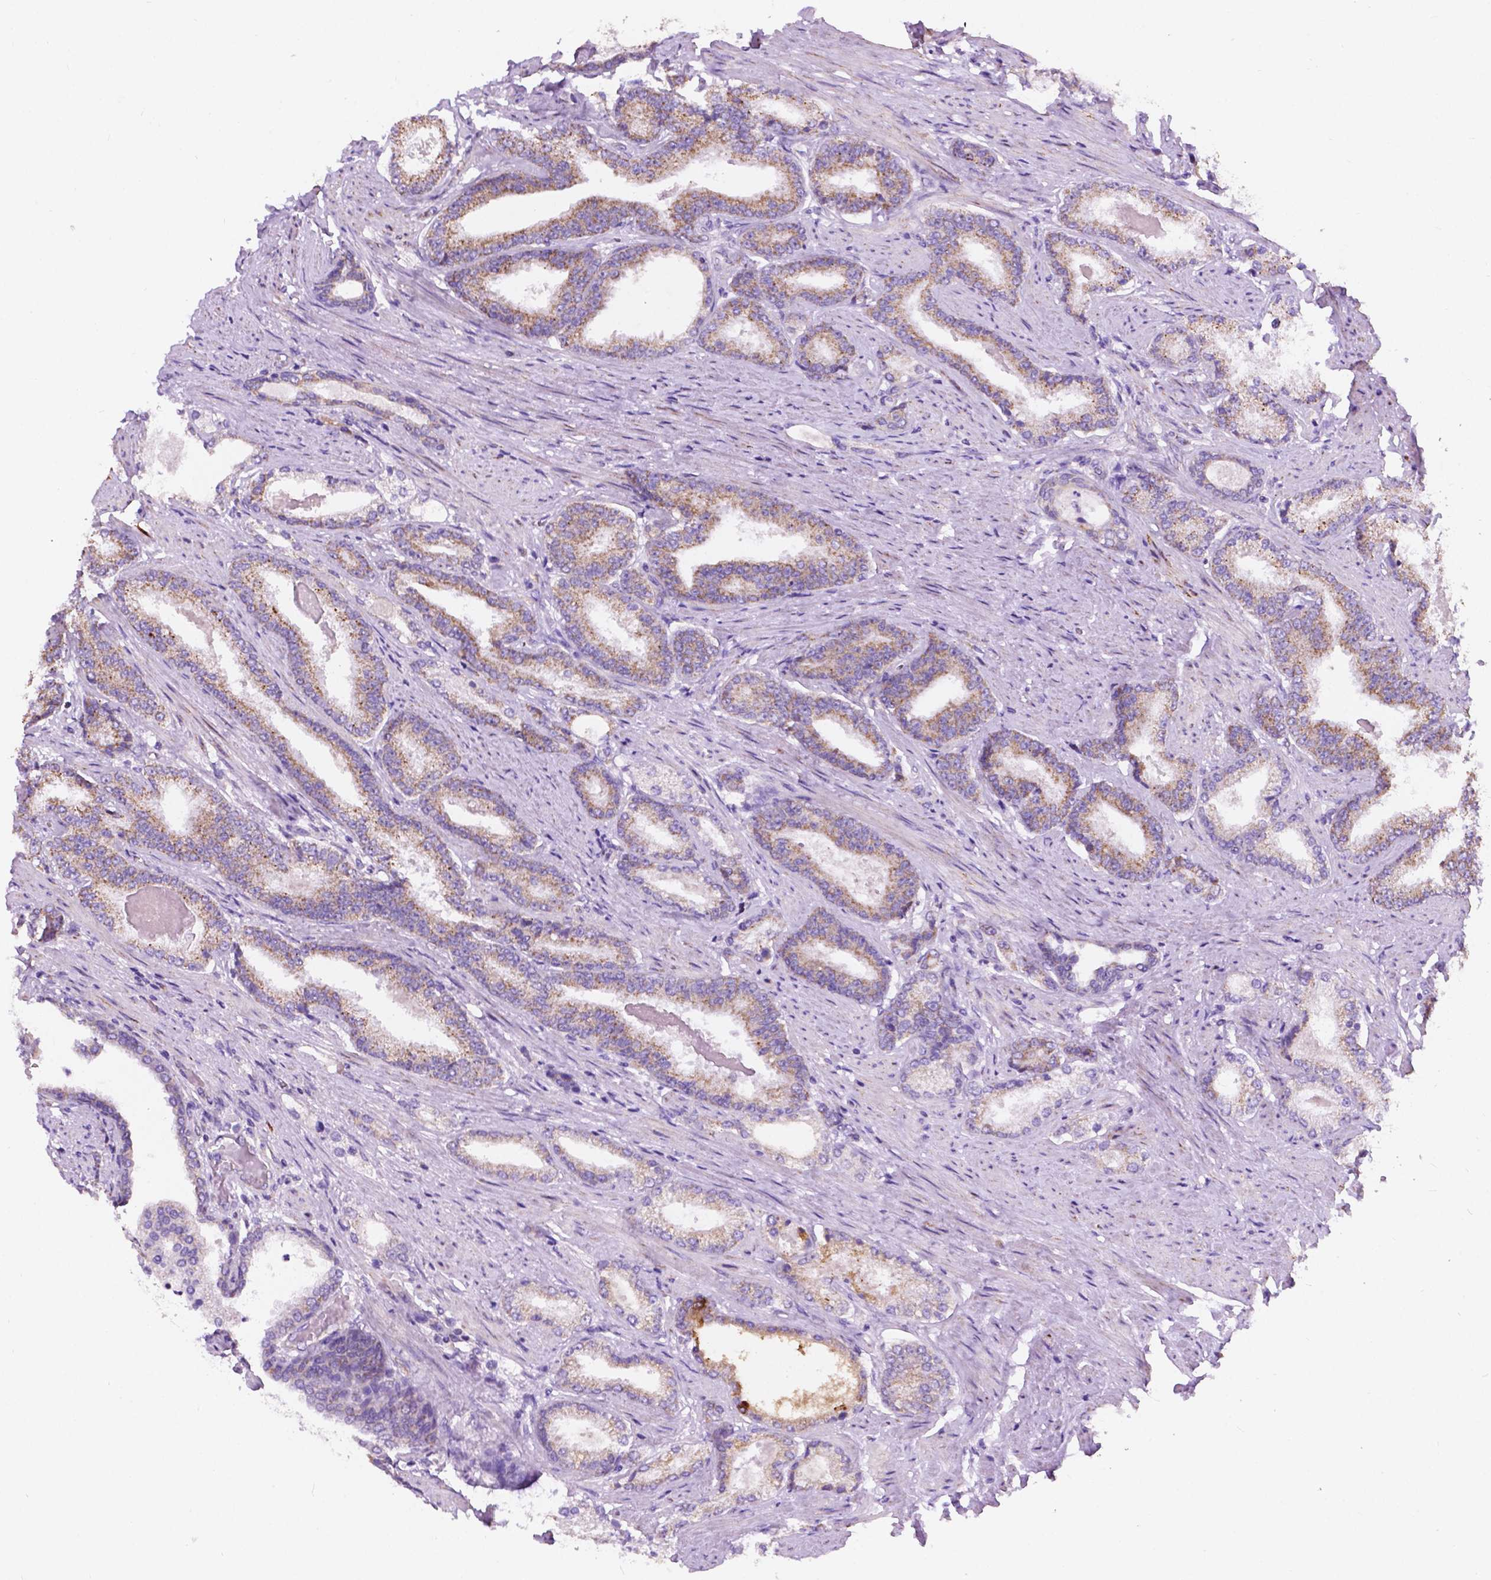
{"staining": {"intensity": "weak", "quantity": ">75%", "location": "cytoplasmic/membranous"}, "tissue": "prostate cancer", "cell_type": "Tumor cells", "image_type": "cancer", "snomed": [{"axis": "morphology", "description": "Adenocarcinoma, High grade"}, {"axis": "topography", "description": "Prostate and seminal vesicle, NOS"}], "caption": "There is low levels of weak cytoplasmic/membranous positivity in tumor cells of prostate high-grade adenocarcinoma, as demonstrated by immunohistochemical staining (brown color).", "gene": "TRPV5", "patient": {"sex": "male", "age": 61}}